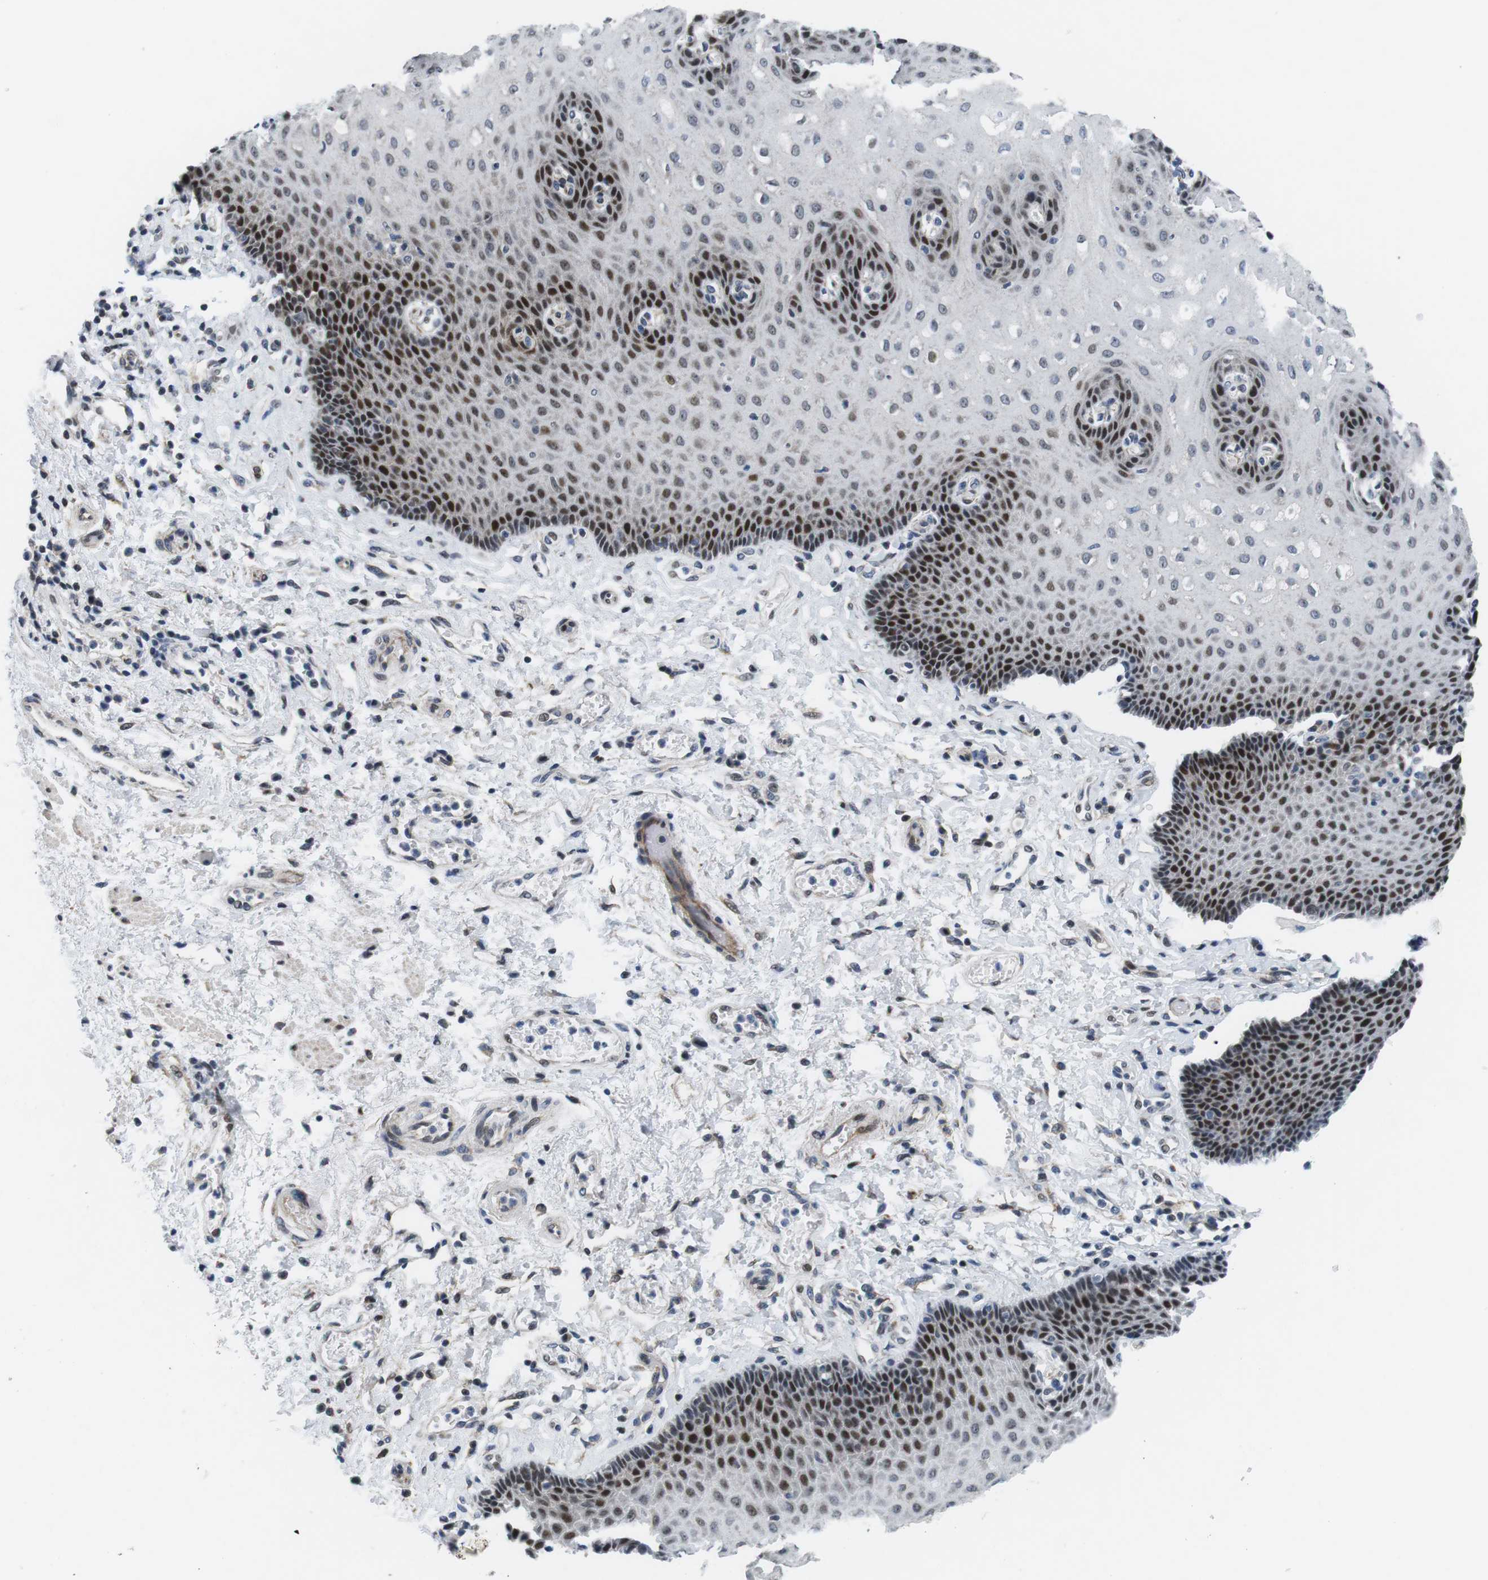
{"staining": {"intensity": "strong", "quantity": "25%-75%", "location": "nuclear"}, "tissue": "esophagus", "cell_type": "Squamous epithelial cells", "image_type": "normal", "snomed": [{"axis": "morphology", "description": "Normal tissue, NOS"}, {"axis": "topography", "description": "Esophagus"}], "caption": "IHC micrograph of normal esophagus: human esophagus stained using immunohistochemistry (IHC) displays high levels of strong protein expression localized specifically in the nuclear of squamous epithelial cells, appearing as a nuclear brown color.", "gene": "MLH1", "patient": {"sex": "male", "age": 54}}